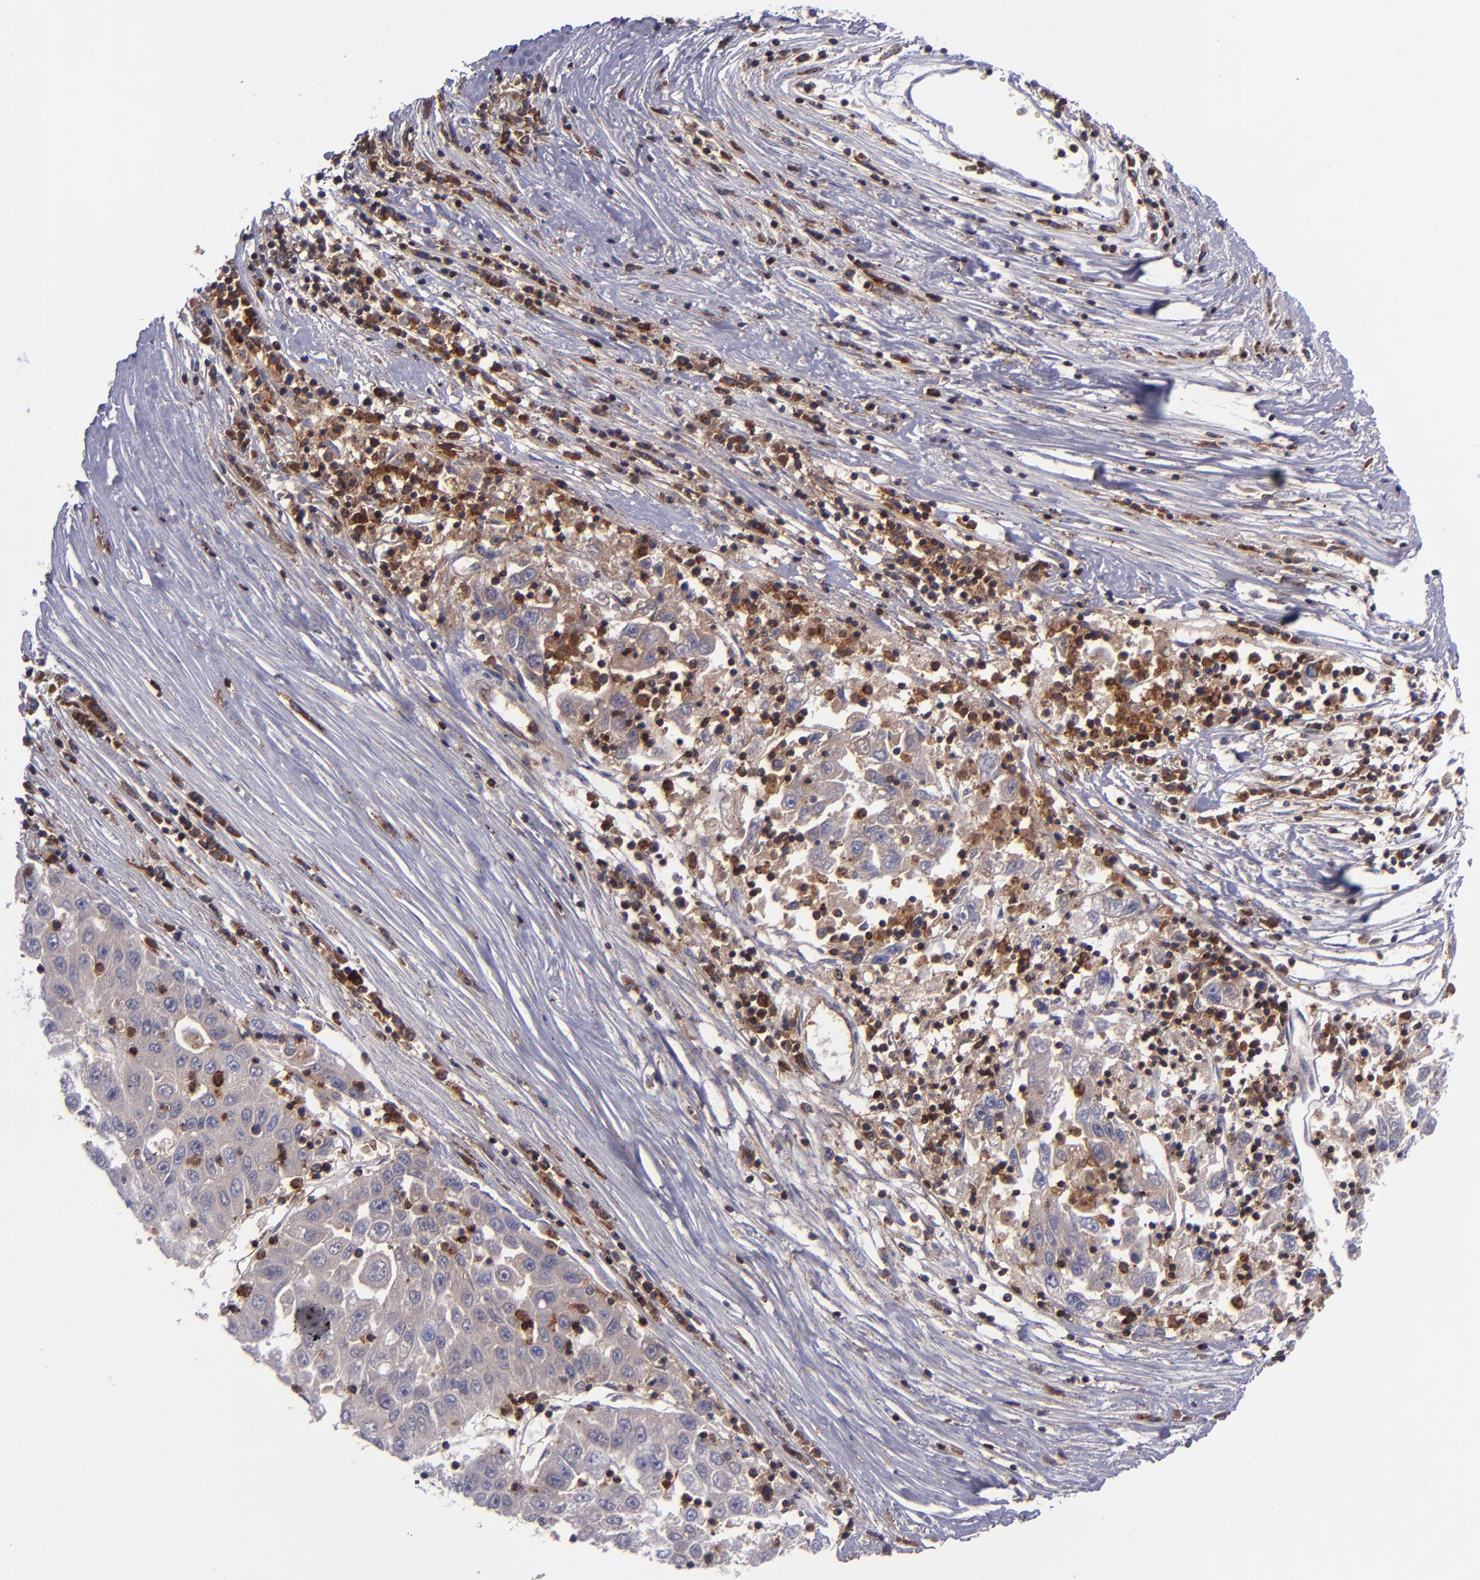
{"staining": {"intensity": "weak", "quantity": ">75%", "location": "cytoplasmic/membranous"}, "tissue": "liver cancer", "cell_type": "Tumor cells", "image_type": "cancer", "snomed": [{"axis": "morphology", "description": "Carcinoma, Hepatocellular, NOS"}, {"axis": "topography", "description": "Liver"}], "caption": "Human liver cancer stained with a protein marker exhibits weak staining in tumor cells.", "gene": "ICAM3", "patient": {"sex": "male", "age": 49}}